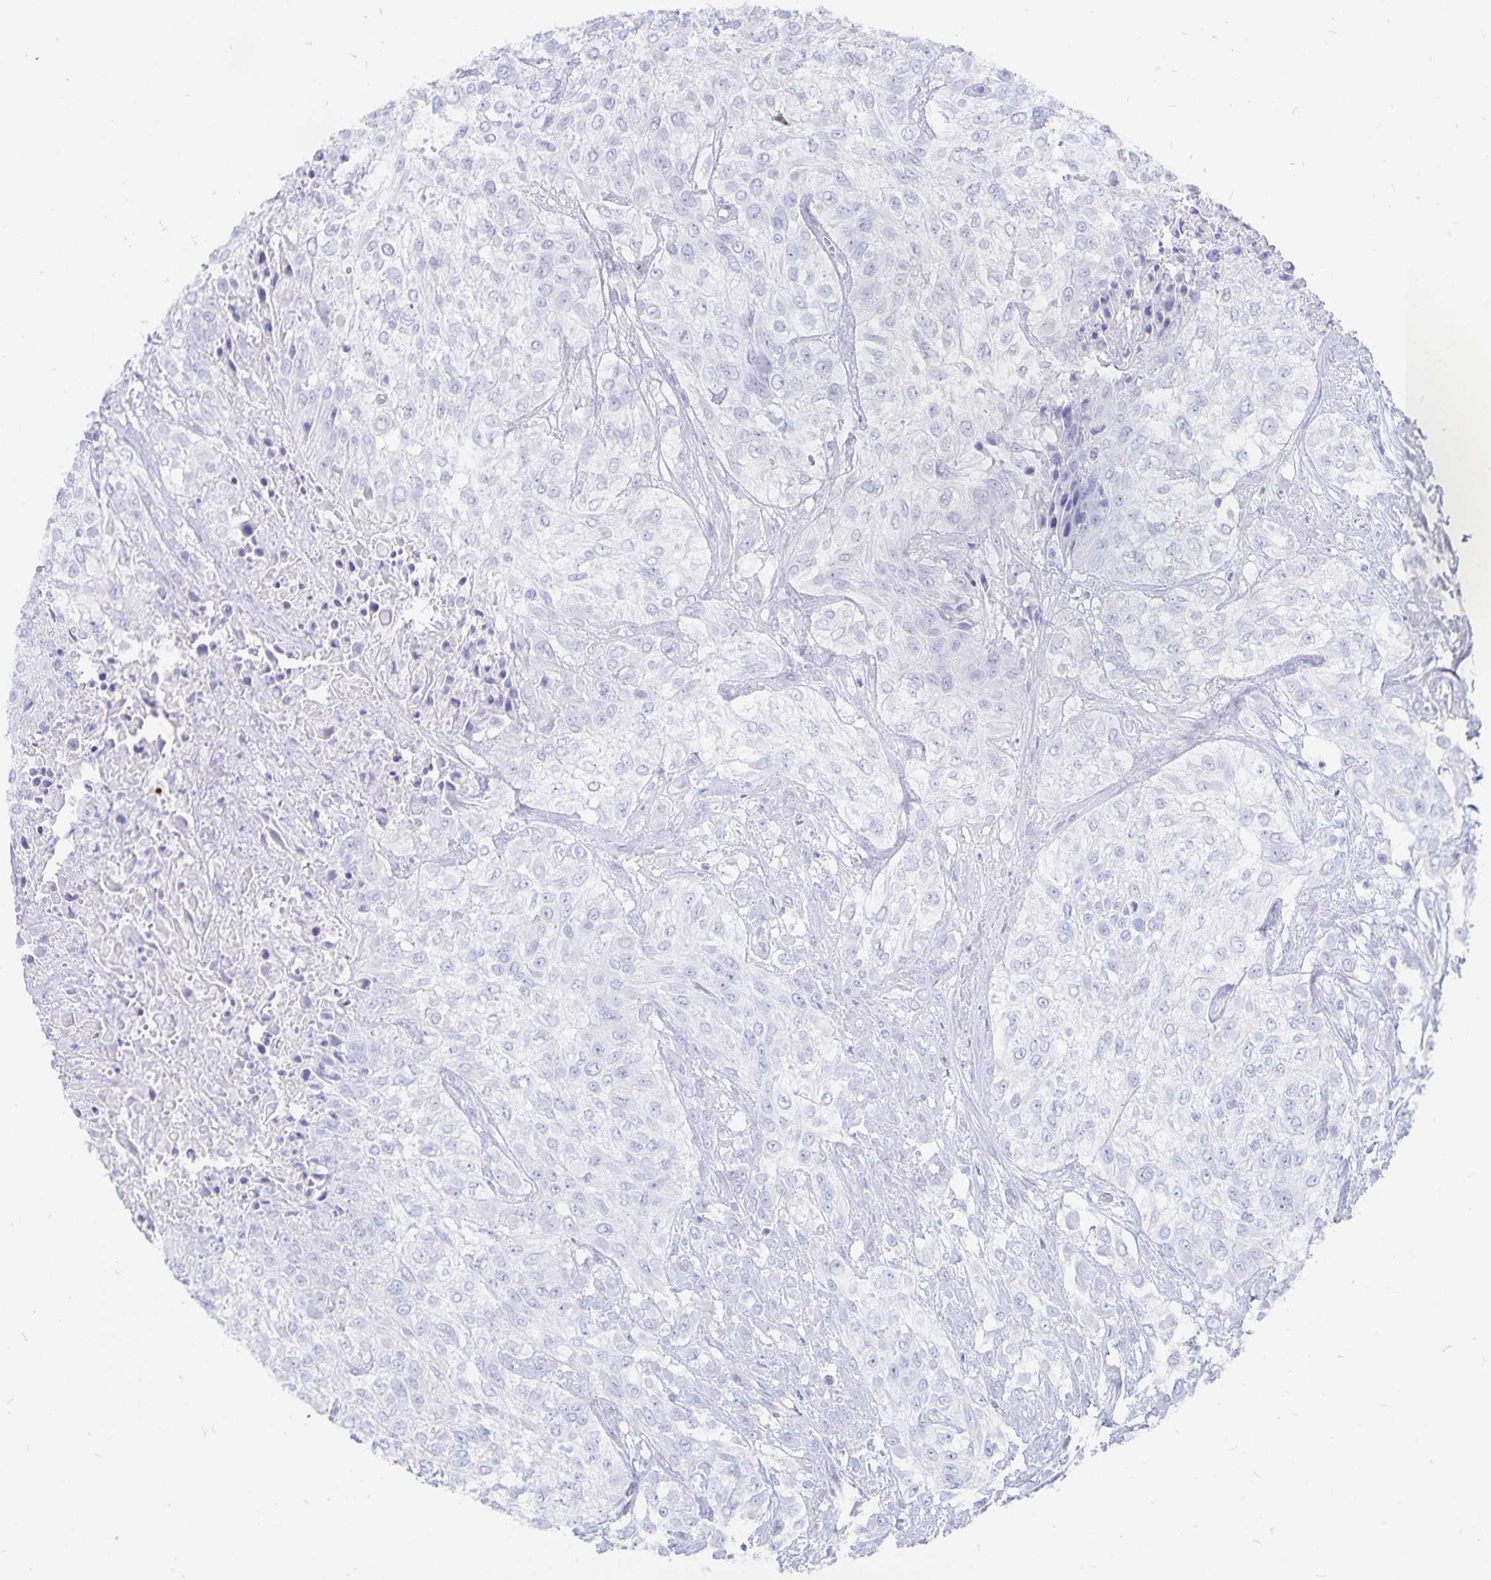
{"staining": {"intensity": "negative", "quantity": "none", "location": "none"}, "tissue": "urothelial cancer", "cell_type": "Tumor cells", "image_type": "cancer", "snomed": [{"axis": "morphology", "description": "Urothelial carcinoma, High grade"}, {"axis": "topography", "description": "Urinary bladder"}], "caption": "This is a image of immunohistochemistry (IHC) staining of high-grade urothelial carcinoma, which shows no staining in tumor cells.", "gene": "INSL5", "patient": {"sex": "male", "age": 57}}